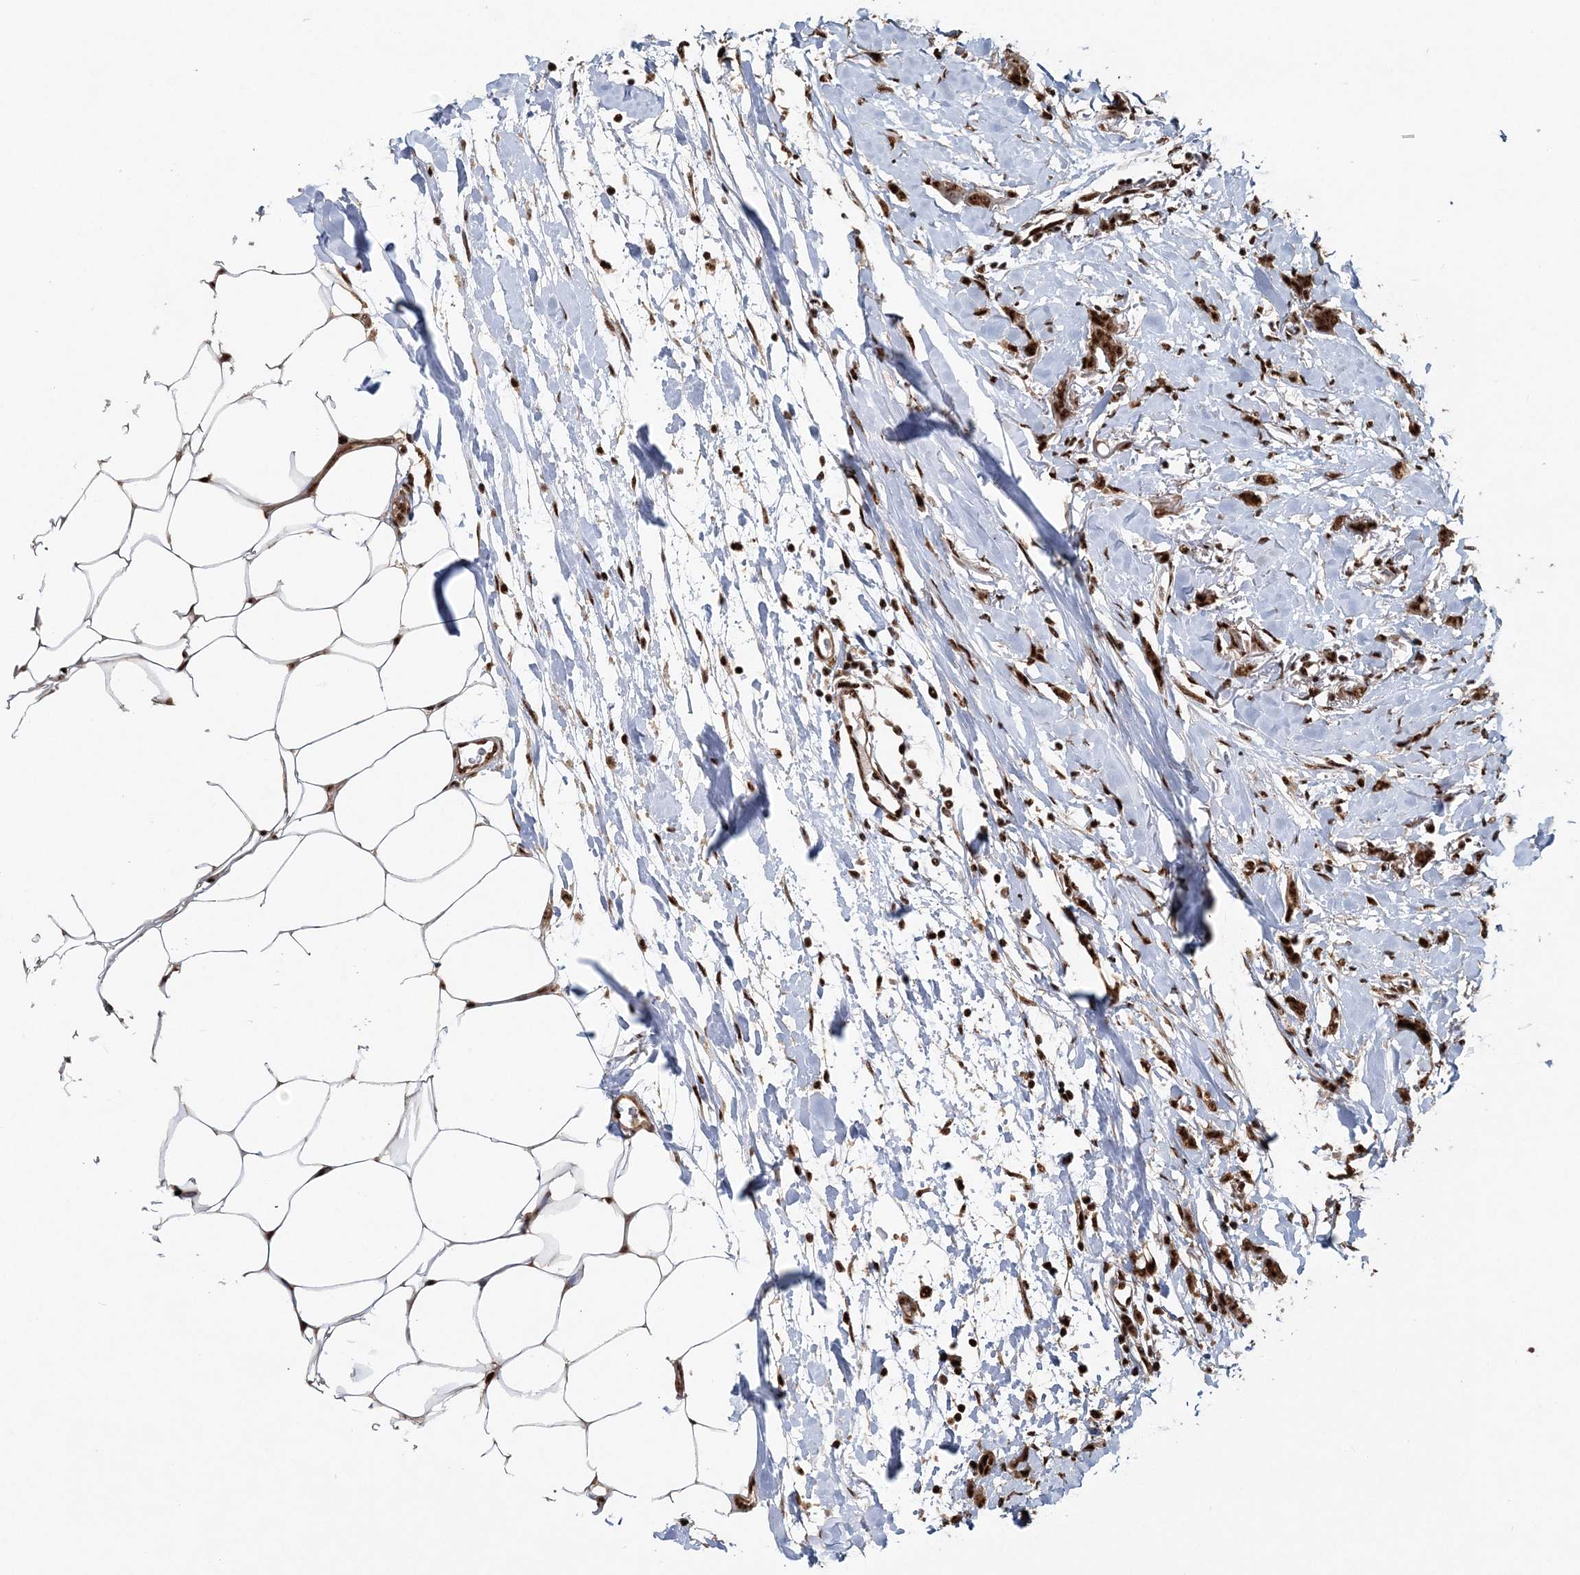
{"staining": {"intensity": "strong", "quantity": ">75%", "location": "nuclear"}, "tissue": "breast cancer", "cell_type": "Tumor cells", "image_type": "cancer", "snomed": [{"axis": "morphology", "description": "Lobular carcinoma, in situ"}, {"axis": "morphology", "description": "Lobular carcinoma"}, {"axis": "topography", "description": "Breast"}], "caption": "Immunohistochemistry (IHC) staining of breast cancer (lobular carcinoma in situ), which shows high levels of strong nuclear staining in approximately >75% of tumor cells indicating strong nuclear protein staining. The staining was performed using DAB (brown) for protein detection and nuclei were counterstained in hematoxylin (blue).", "gene": "EXOSC8", "patient": {"sex": "female", "age": 41}}